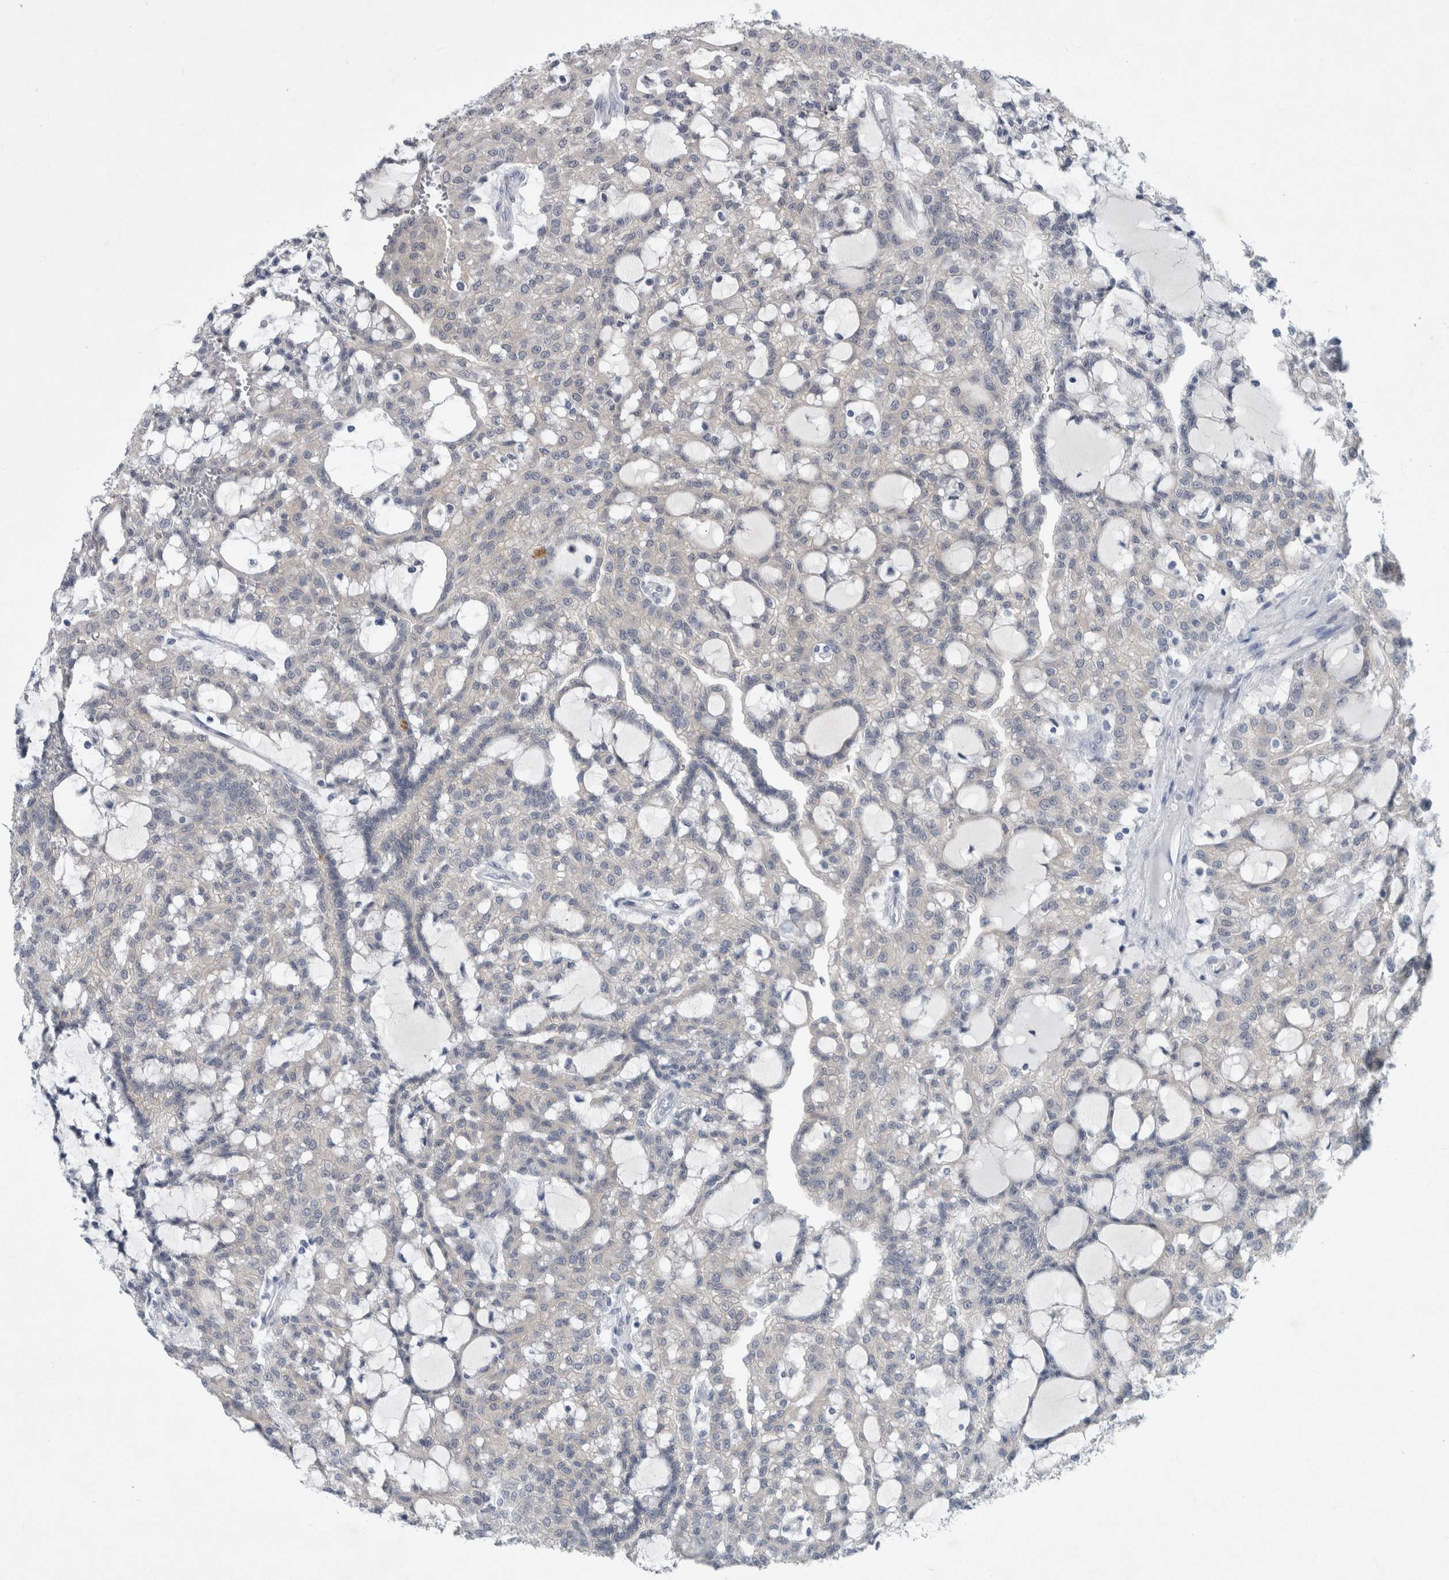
{"staining": {"intensity": "negative", "quantity": "none", "location": "none"}, "tissue": "renal cancer", "cell_type": "Tumor cells", "image_type": "cancer", "snomed": [{"axis": "morphology", "description": "Adenocarcinoma, NOS"}, {"axis": "topography", "description": "Kidney"}], "caption": "The immunohistochemistry (IHC) photomicrograph has no significant expression in tumor cells of adenocarcinoma (renal) tissue. The staining was performed using DAB (3,3'-diaminobenzidine) to visualize the protein expression in brown, while the nuclei were stained in blue with hematoxylin (Magnification: 20x).", "gene": "FAM83H", "patient": {"sex": "male", "age": 63}}